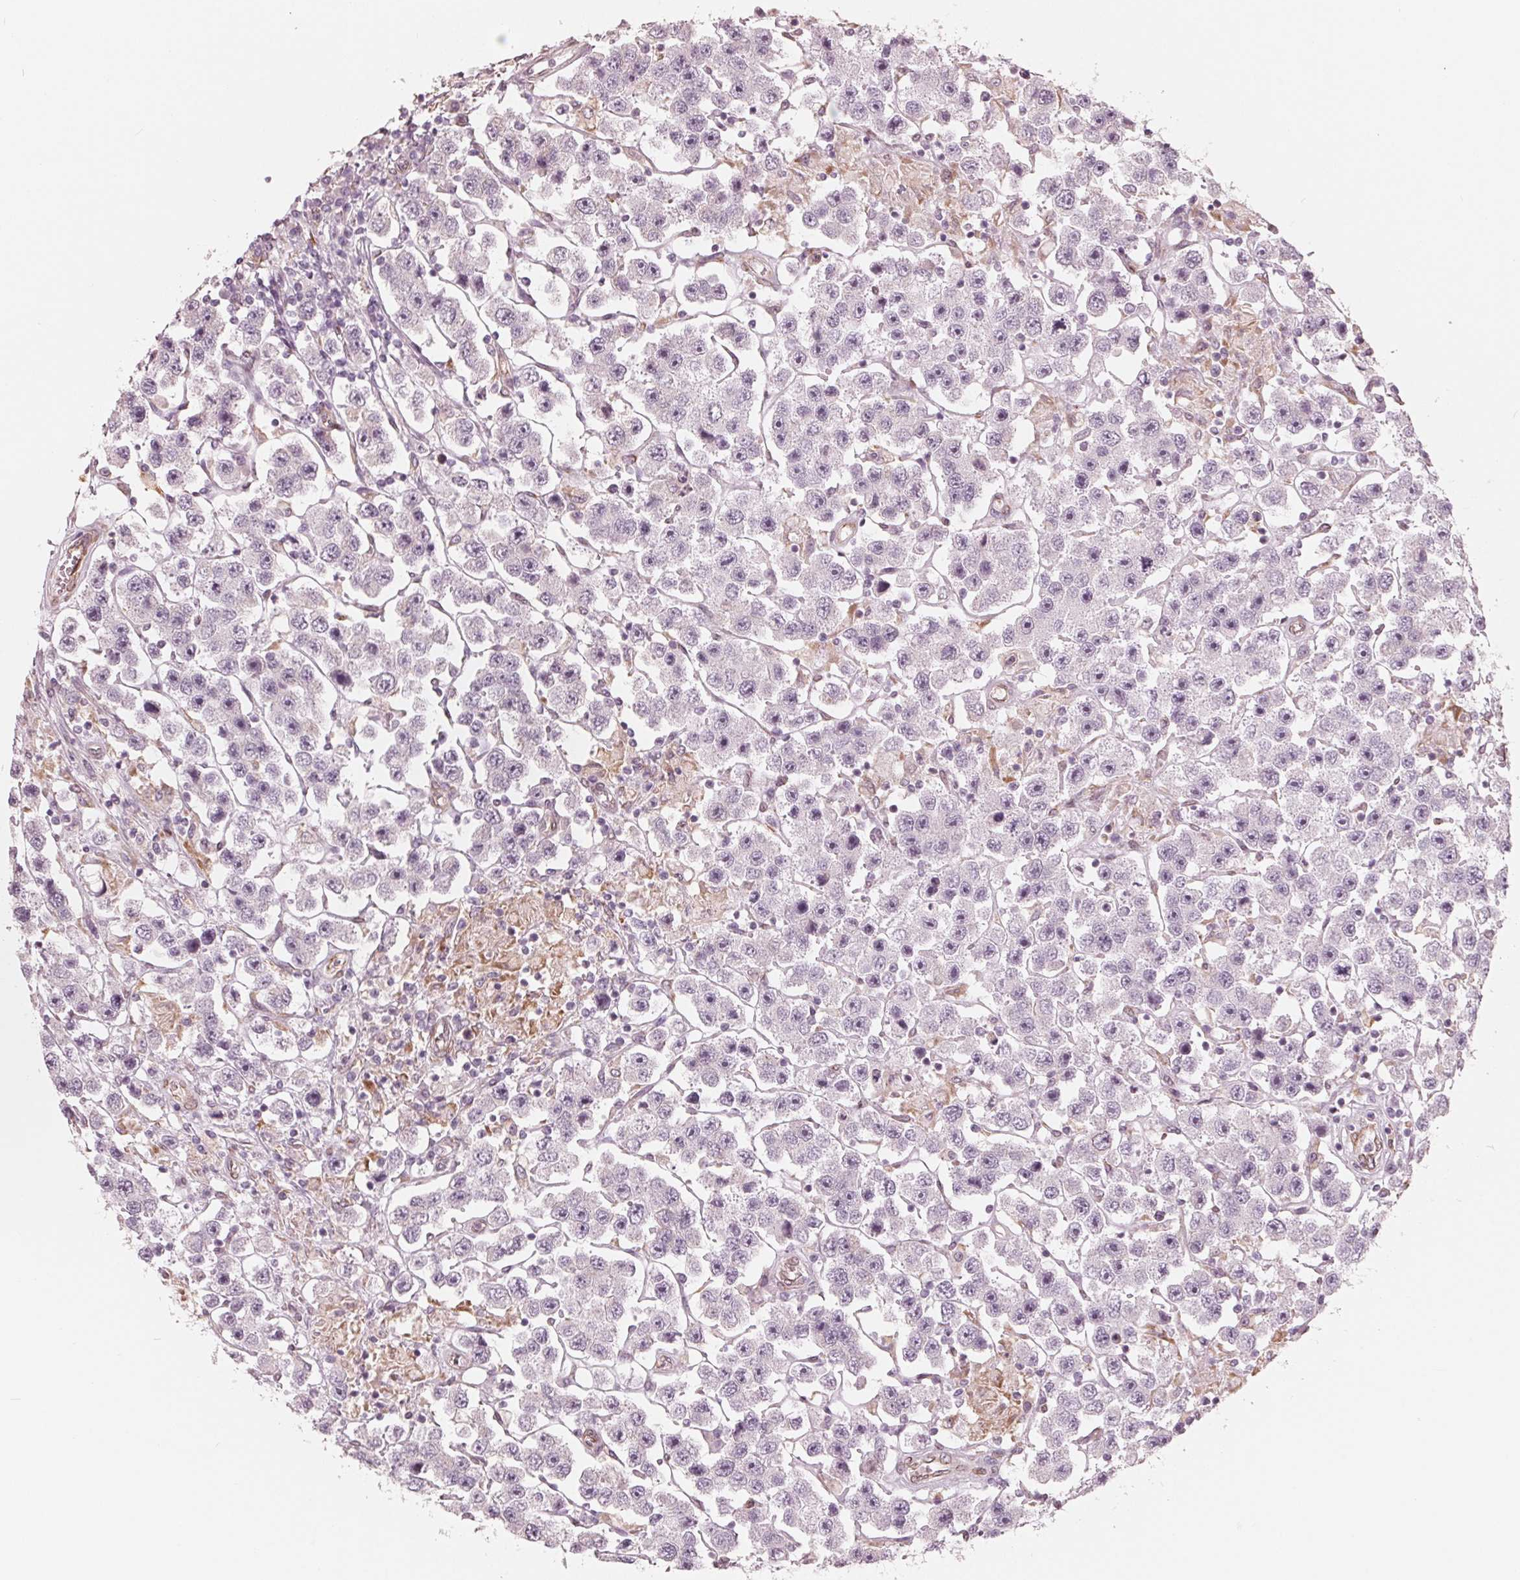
{"staining": {"intensity": "negative", "quantity": "none", "location": "none"}, "tissue": "testis cancer", "cell_type": "Tumor cells", "image_type": "cancer", "snomed": [{"axis": "morphology", "description": "Seminoma, NOS"}, {"axis": "topography", "description": "Testis"}], "caption": "The micrograph reveals no significant staining in tumor cells of testis cancer. The staining was performed using DAB (3,3'-diaminobenzidine) to visualize the protein expression in brown, while the nuclei were stained in blue with hematoxylin (Magnification: 20x).", "gene": "IKBIP", "patient": {"sex": "male", "age": 45}}